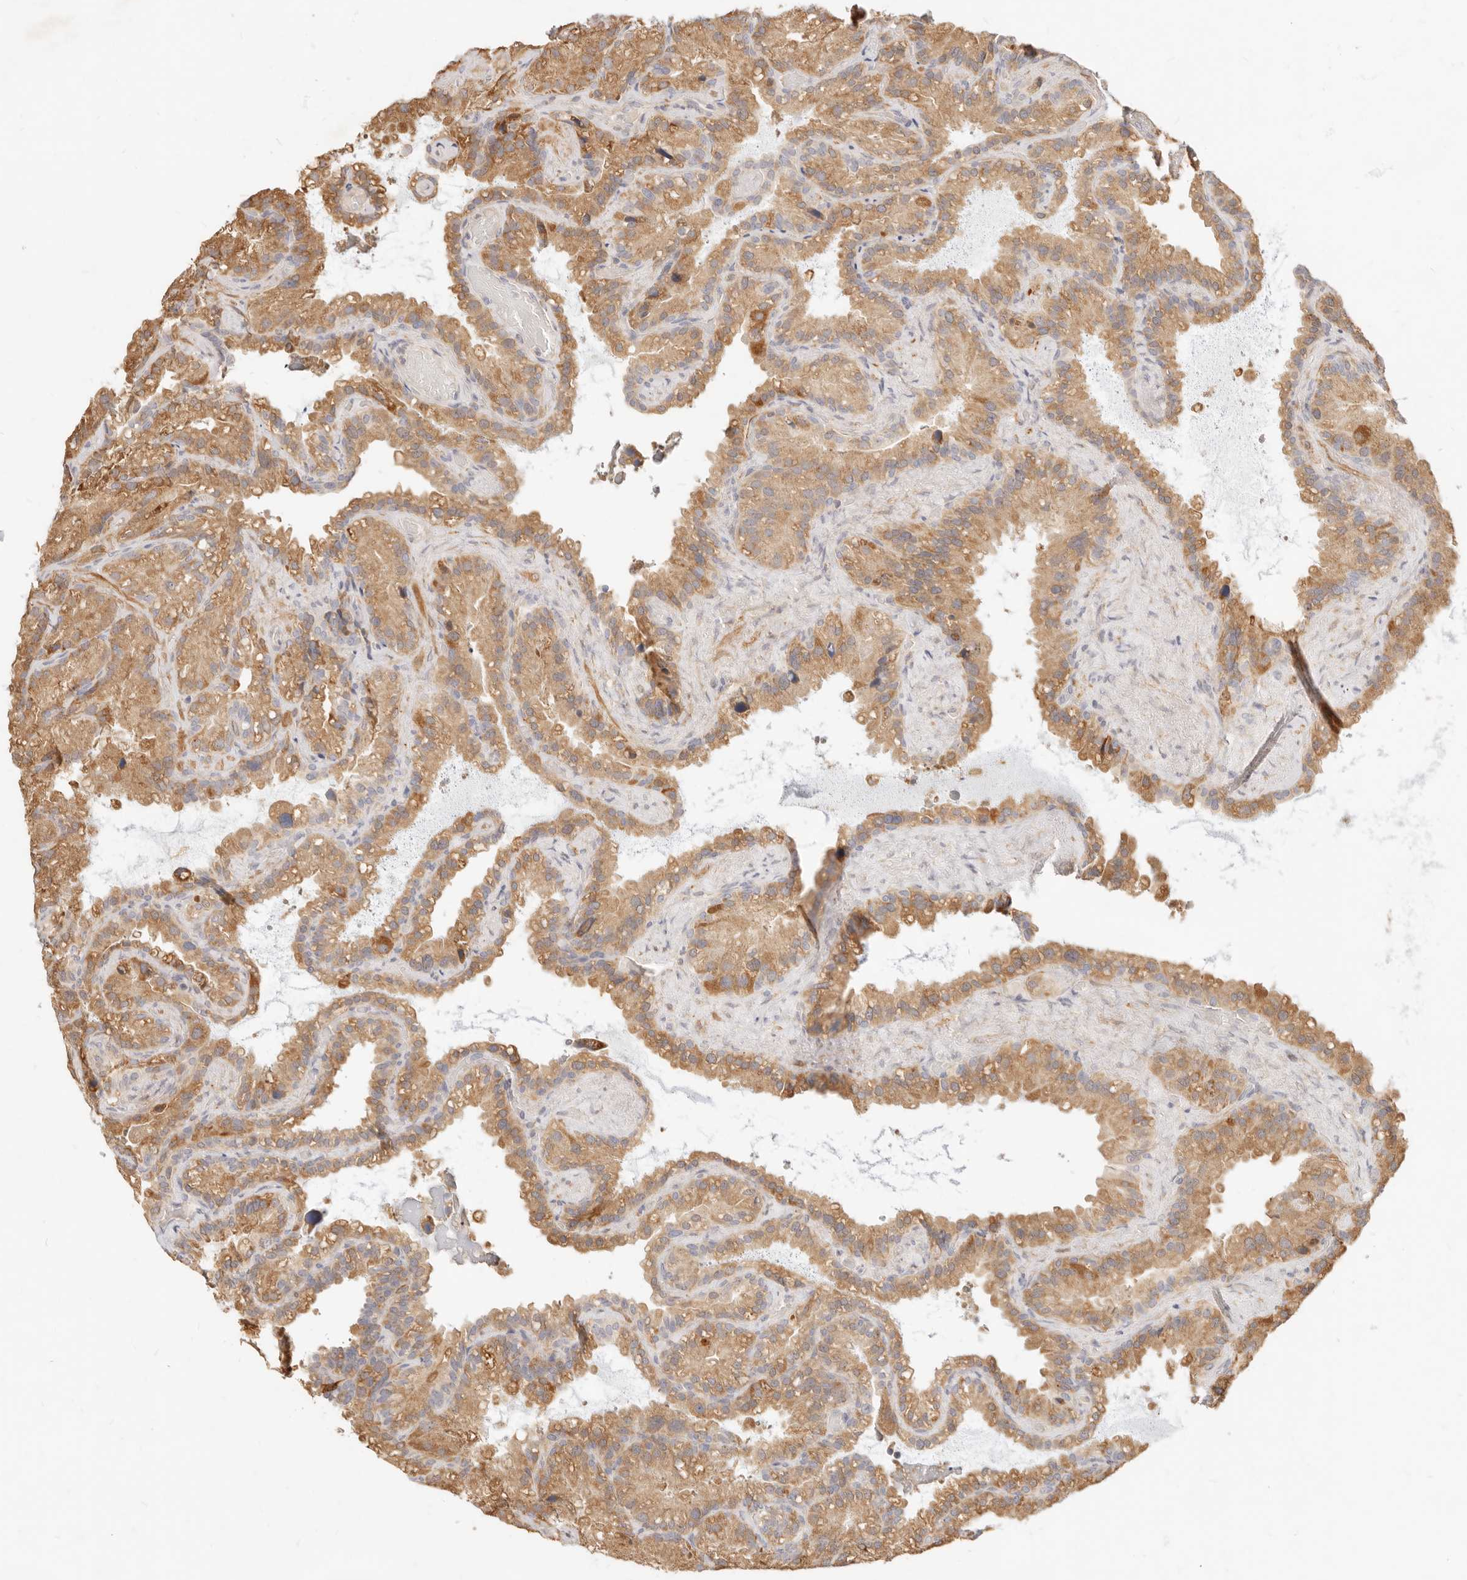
{"staining": {"intensity": "moderate", "quantity": ">75%", "location": "cytoplasmic/membranous"}, "tissue": "seminal vesicle", "cell_type": "Glandular cells", "image_type": "normal", "snomed": [{"axis": "morphology", "description": "Normal tissue, NOS"}, {"axis": "topography", "description": "Prostate"}, {"axis": "topography", "description": "Seminal veicle"}], "caption": "Seminal vesicle stained with DAB immunohistochemistry (IHC) displays medium levels of moderate cytoplasmic/membranous positivity in about >75% of glandular cells. Using DAB (brown) and hematoxylin (blue) stains, captured at high magnification using brightfield microscopy.", "gene": "RUBCNL", "patient": {"sex": "male", "age": 68}}